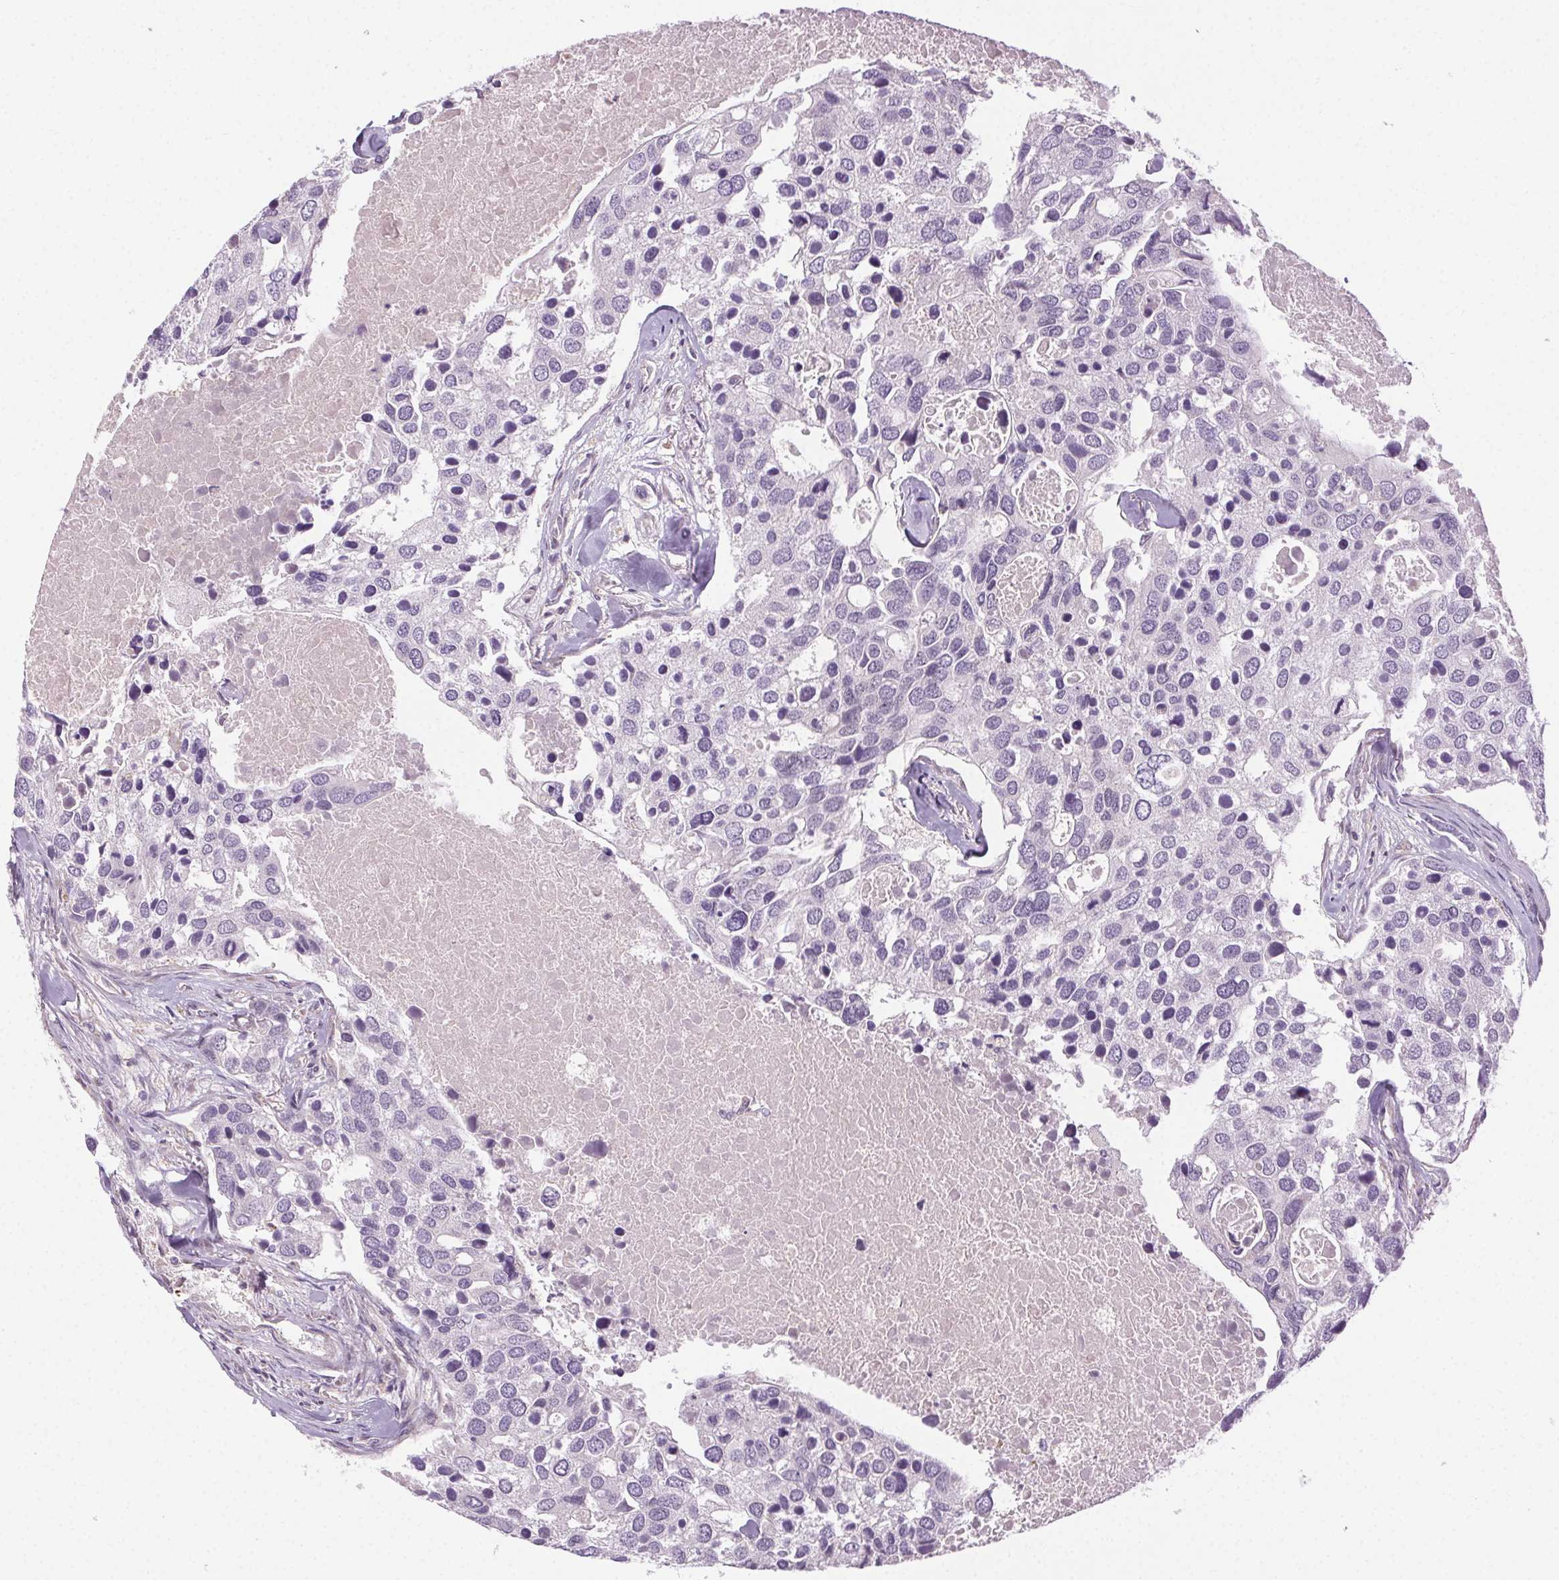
{"staining": {"intensity": "negative", "quantity": "none", "location": "none"}, "tissue": "breast cancer", "cell_type": "Tumor cells", "image_type": "cancer", "snomed": [{"axis": "morphology", "description": "Duct carcinoma"}, {"axis": "topography", "description": "Breast"}], "caption": "Tumor cells are negative for protein expression in human breast intraductal carcinoma.", "gene": "FAM168A", "patient": {"sex": "female", "age": 83}}